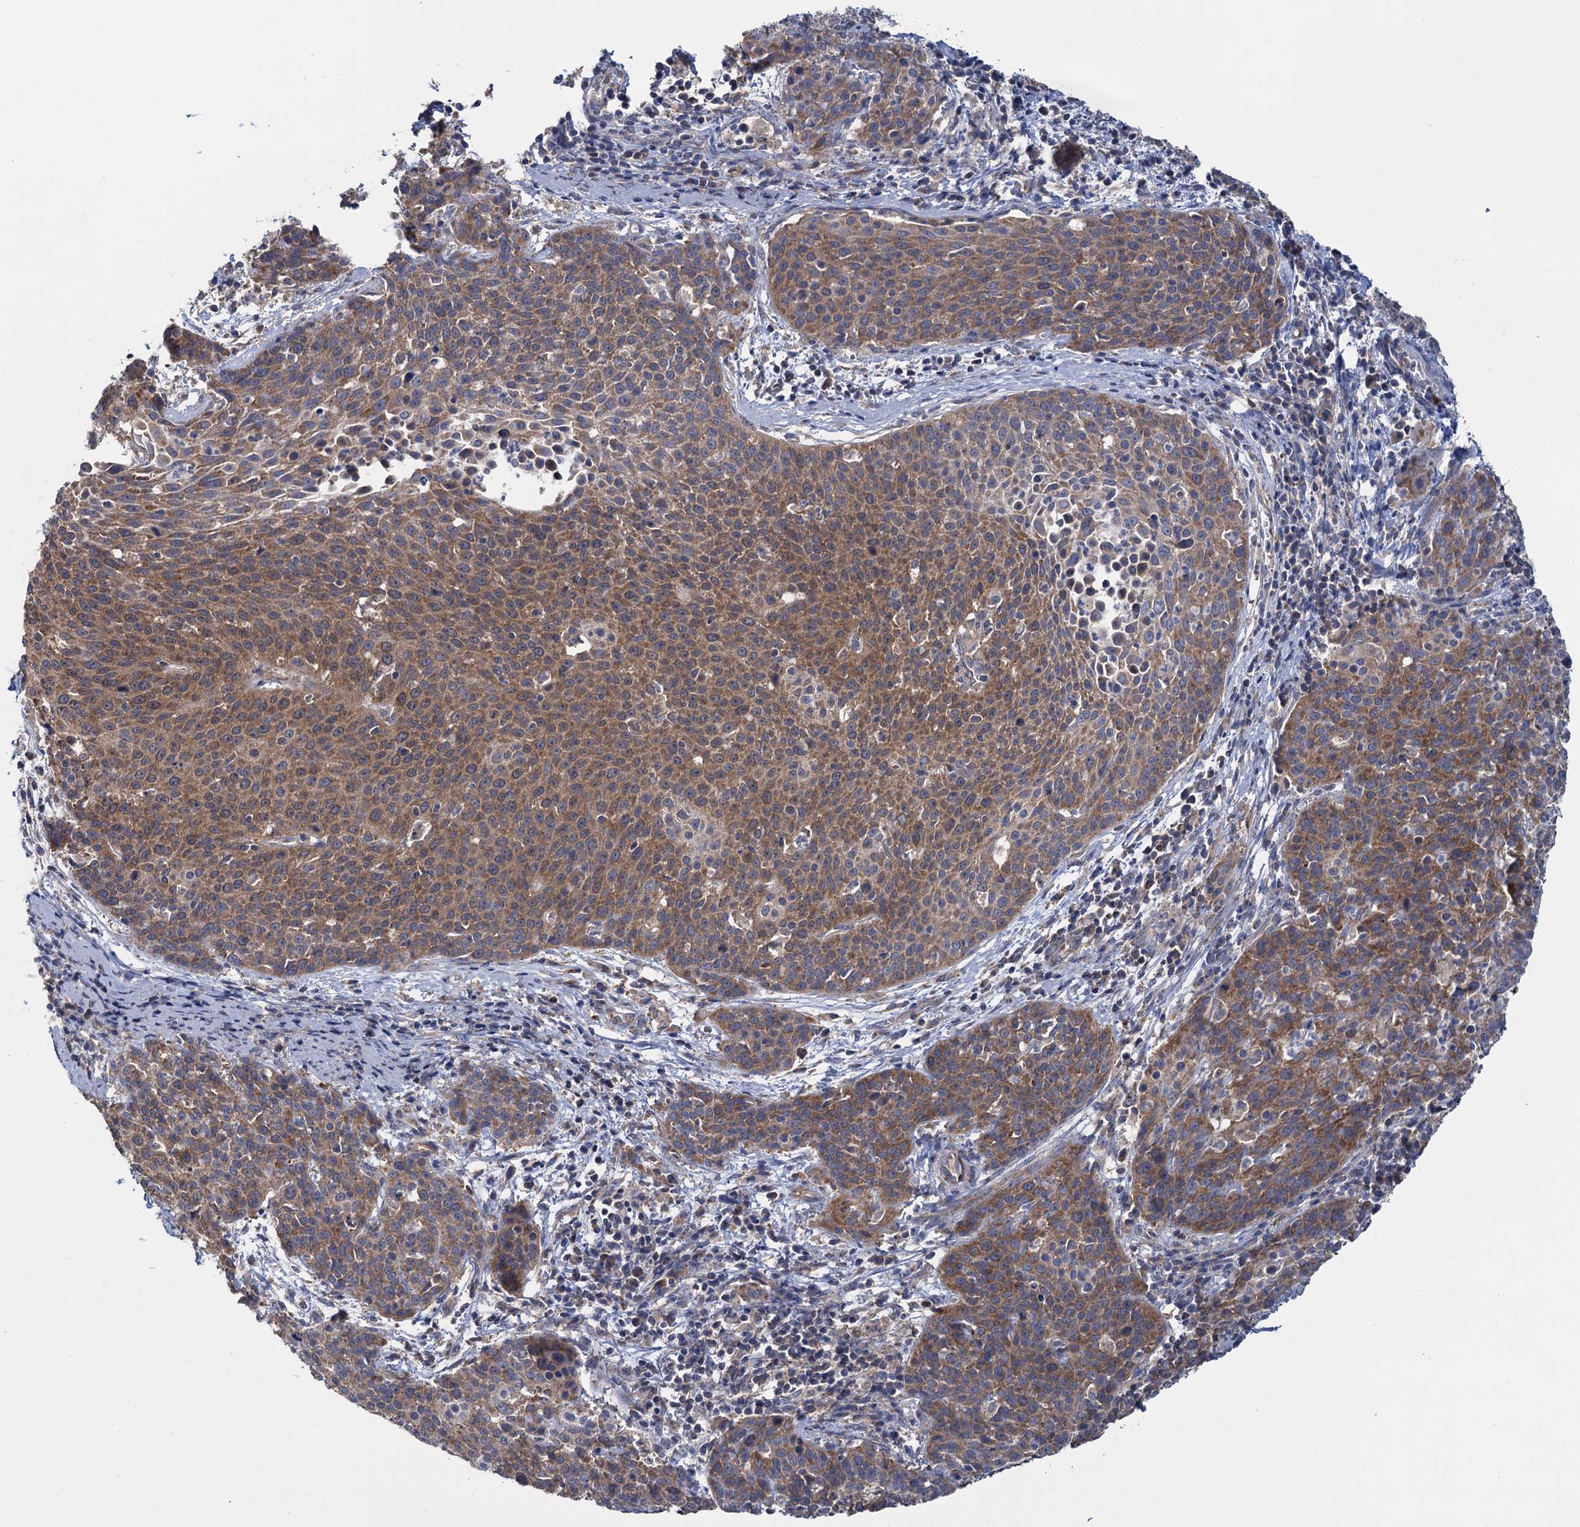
{"staining": {"intensity": "moderate", "quantity": ">75%", "location": "cytoplasmic/membranous"}, "tissue": "cervical cancer", "cell_type": "Tumor cells", "image_type": "cancer", "snomed": [{"axis": "morphology", "description": "Squamous cell carcinoma, NOS"}, {"axis": "topography", "description": "Cervix"}], "caption": "IHC image of human squamous cell carcinoma (cervical) stained for a protein (brown), which exhibits medium levels of moderate cytoplasmic/membranous expression in approximately >75% of tumor cells.", "gene": "GSTM2", "patient": {"sex": "female", "age": 38}}